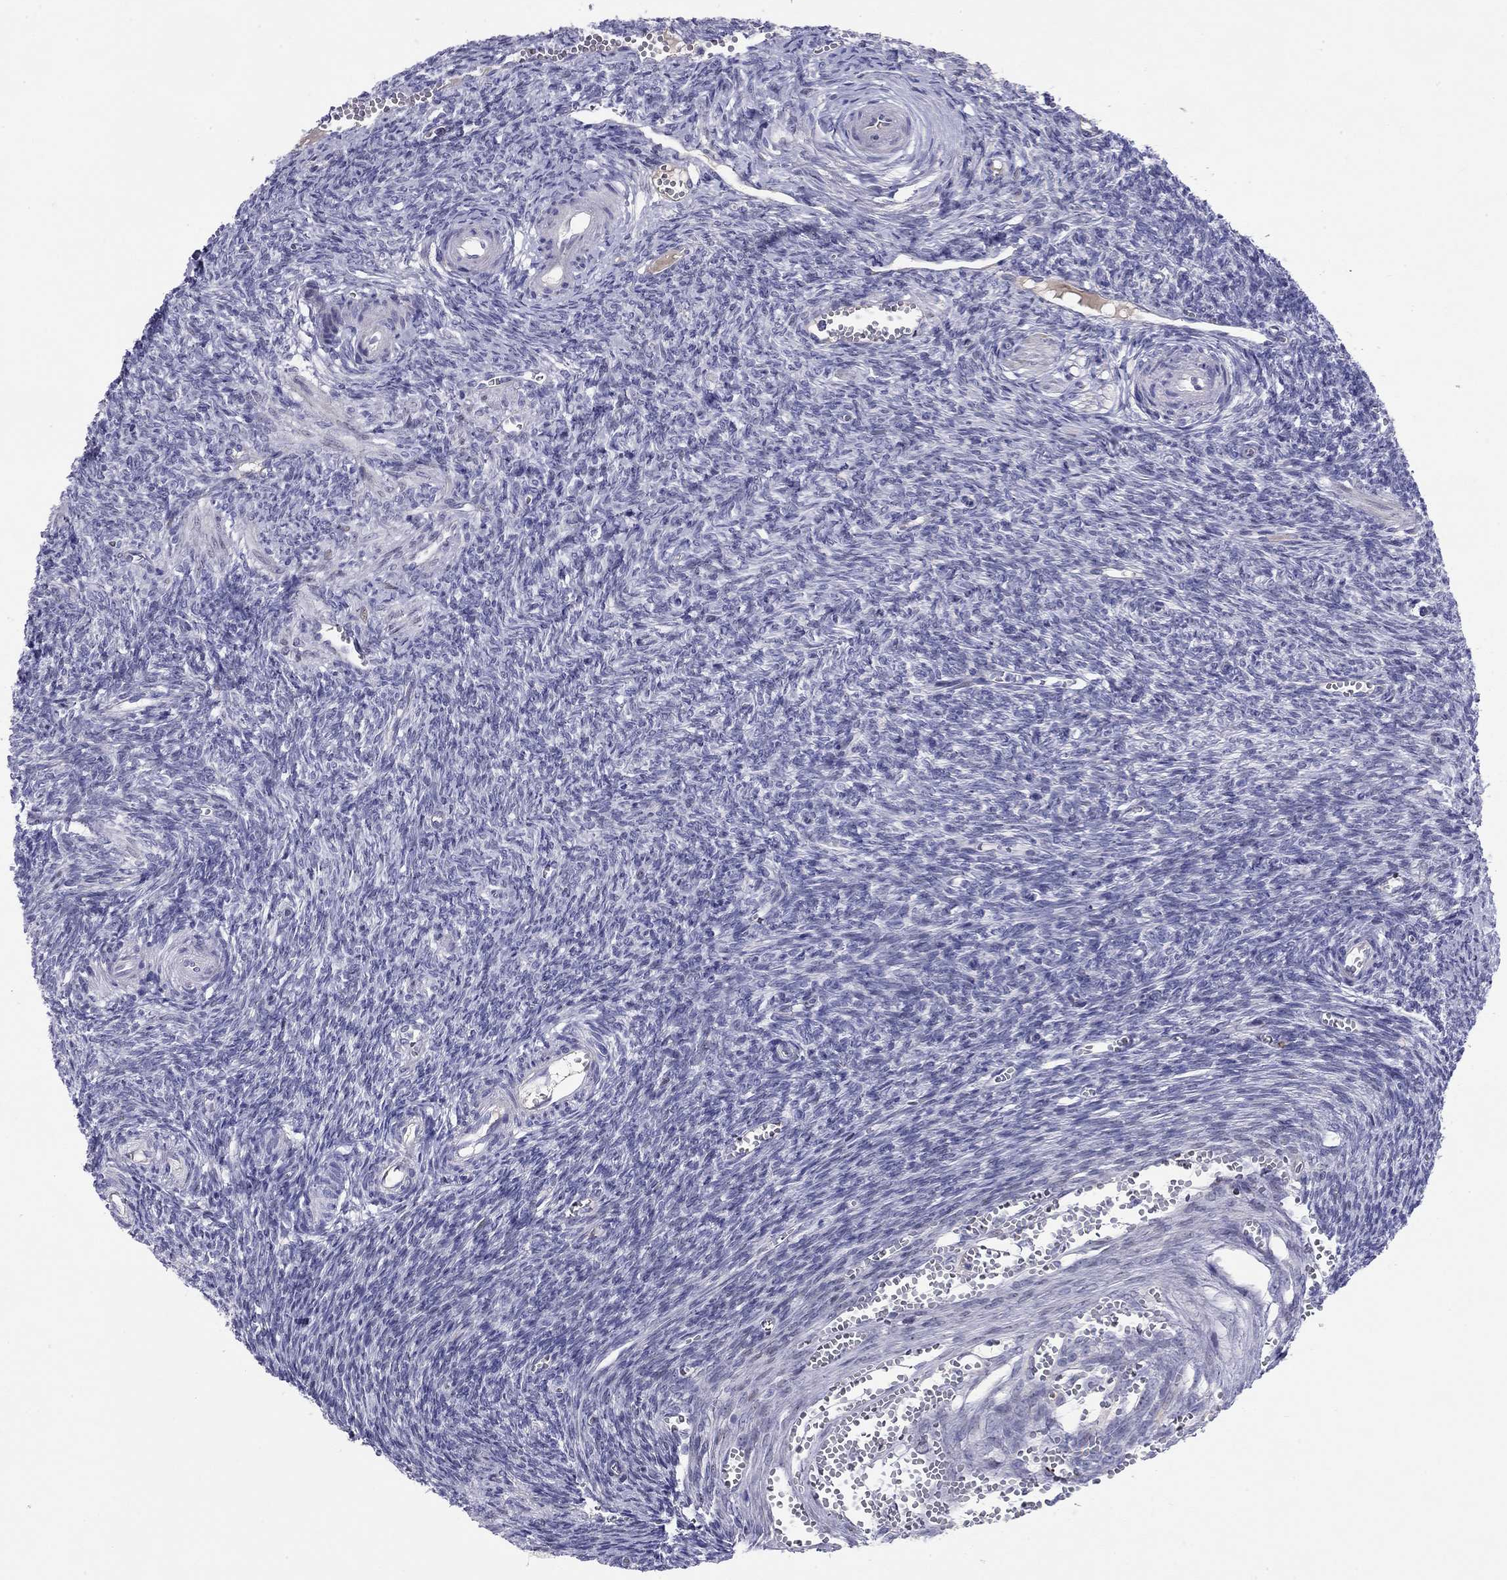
{"staining": {"intensity": "negative", "quantity": "none", "location": "none"}, "tissue": "ovary", "cell_type": "Follicle cells", "image_type": "normal", "snomed": [{"axis": "morphology", "description": "Normal tissue, NOS"}, {"axis": "topography", "description": "Ovary"}], "caption": "The histopathology image shows no staining of follicle cells in unremarkable ovary.", "gene": "CMYA5", "patient": {"sex": "female", "age": 43}}